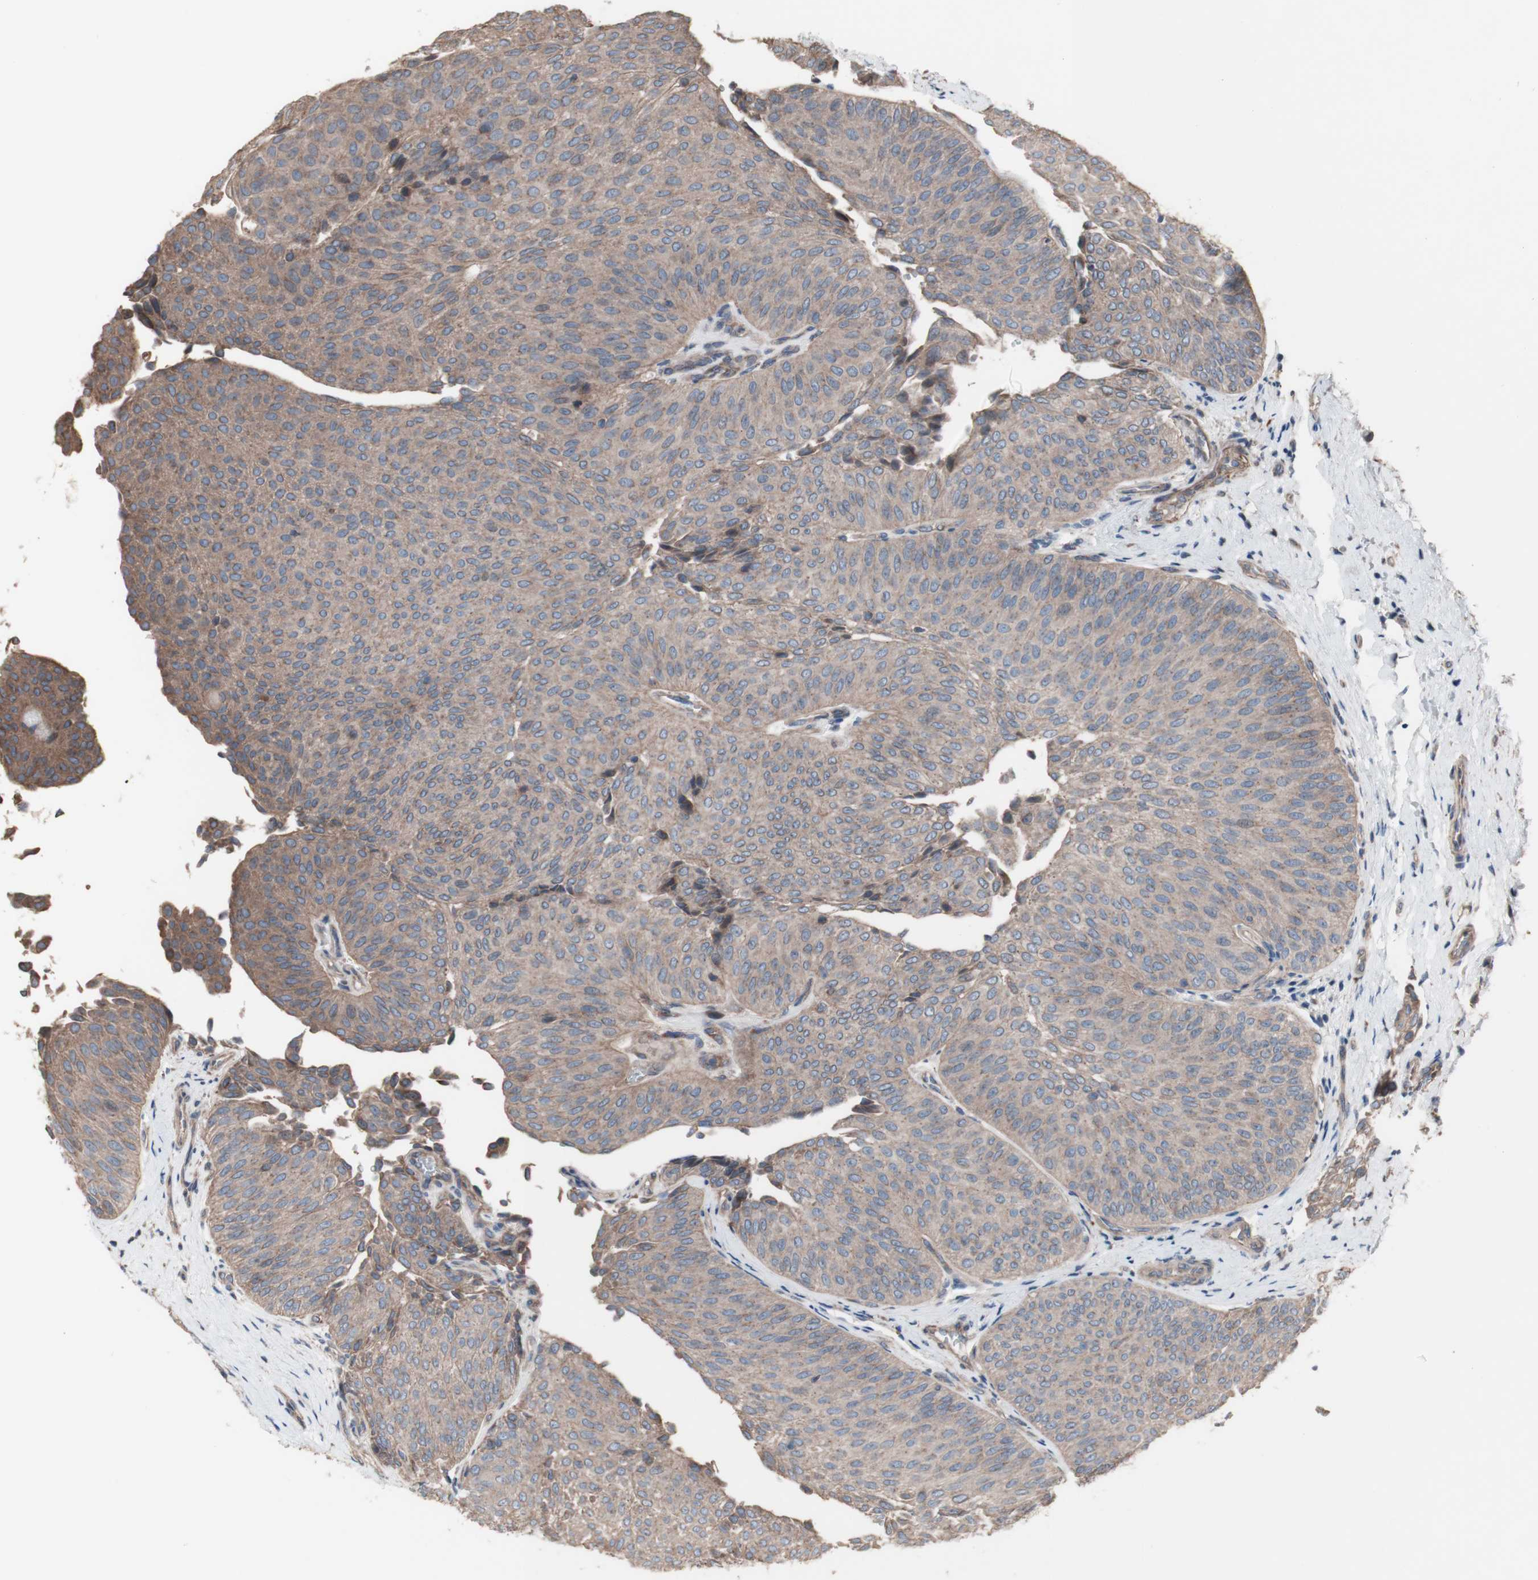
{"staining": {"intensity": "moderate", "quantity": ">75%", "location": "cytoplasmic/membranous"}, "tissue": "urothelial cancer", "cell_type": "Tumor cells", "image_type": "cancer", "snomed": [{"axis": "morphology", "description": "Urothelial carcinoma, Low grade"}, {"axis": "topography", "description": "Urinary bladder"}], "caption": "Immunohistochemical staining of human low-grade urothelial carcinoma shows moderate cytoplasmic/membranous protein positivity in about >75% of tumor cells.", "gene": "COPB1", "patient": {"sex": "female", "age": 60}}